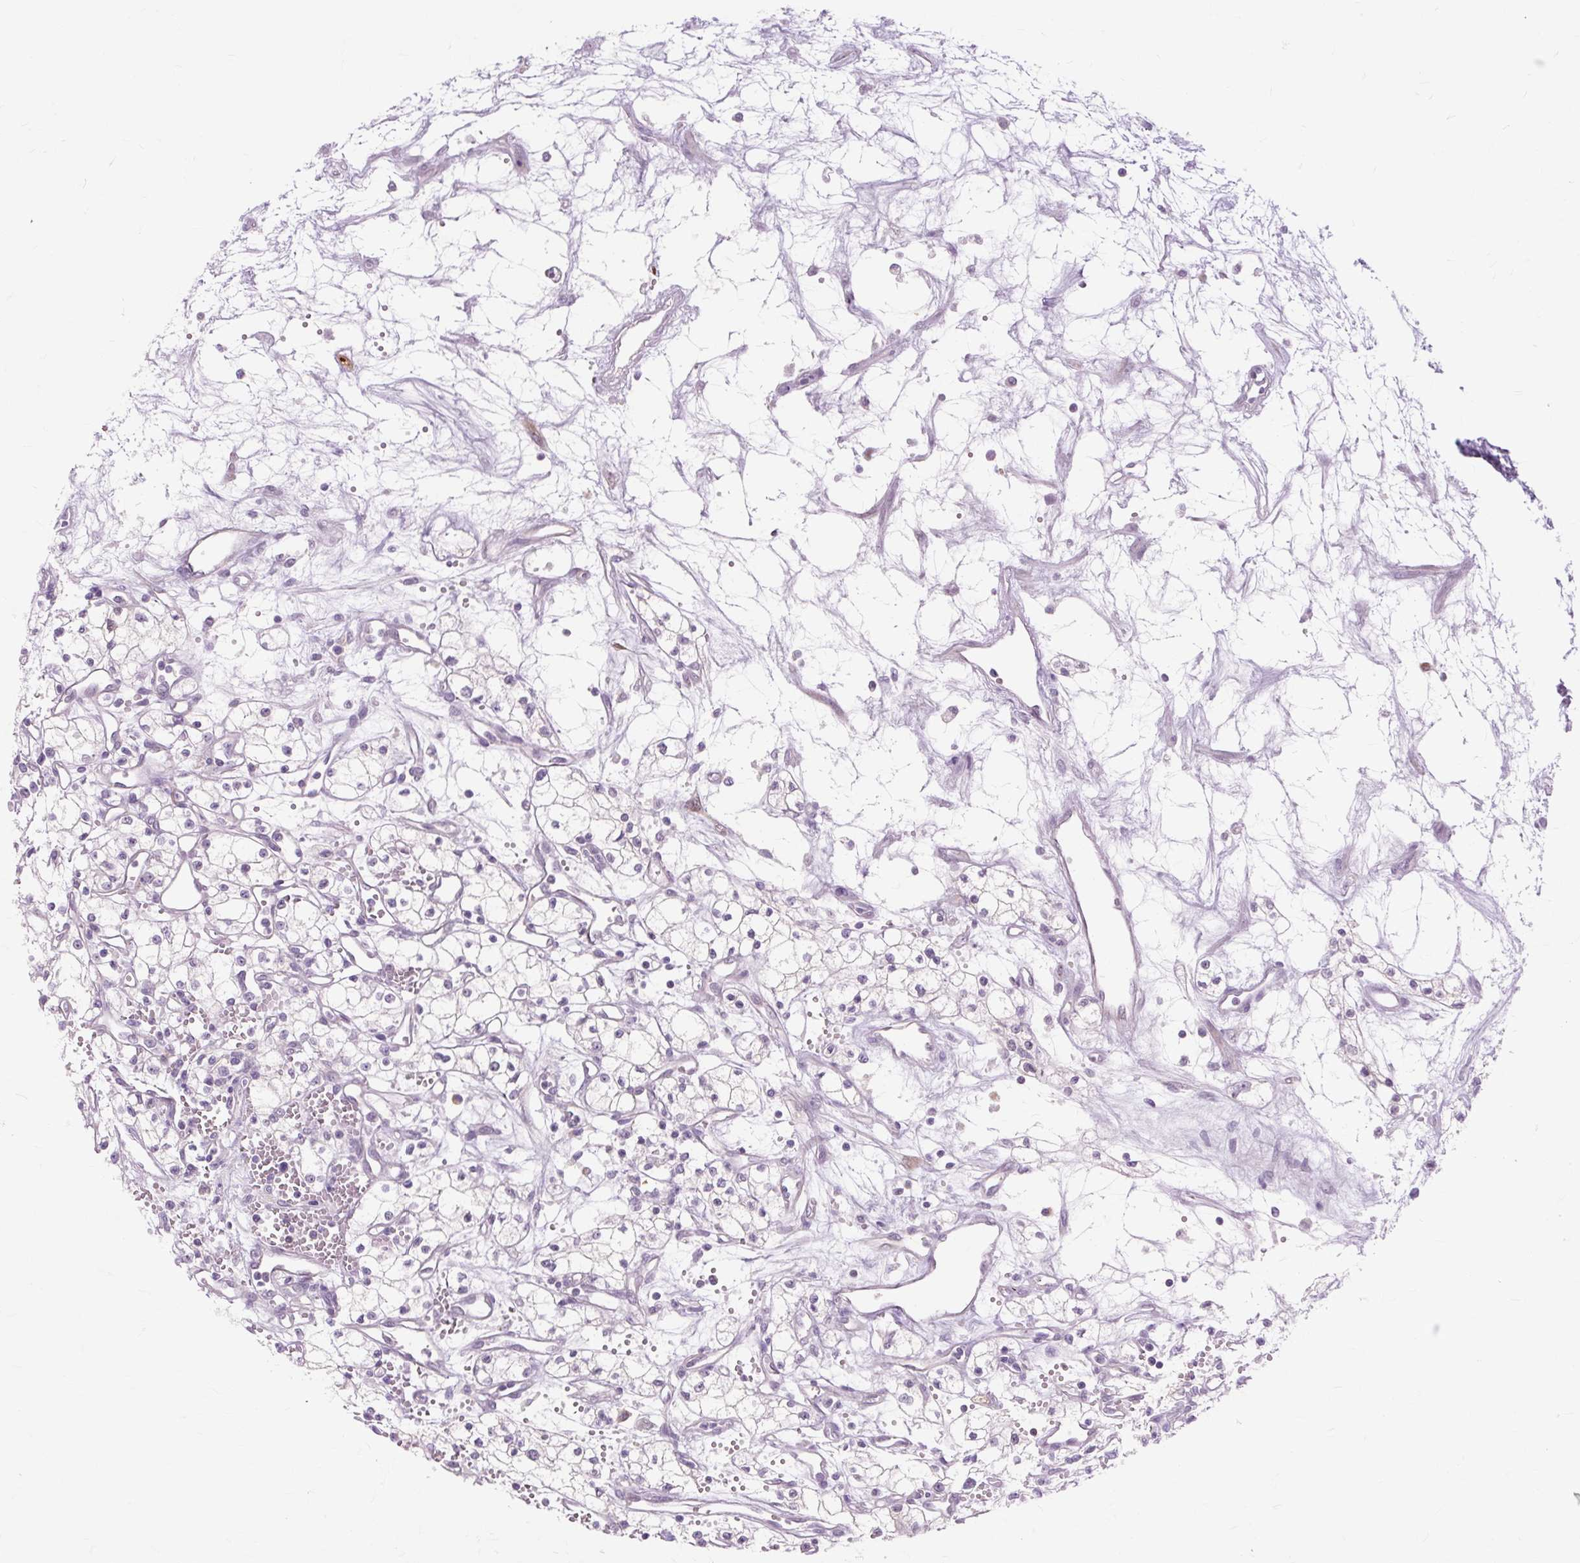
{"staining": {"intensity": "negative", "quantity": "none", "location": "none"}, "tissue": "renal cancer", "cell_type": "Tumor cells", "image_type": "cancer", "snomed": [{"axis": "morphology", "description": "Adenocarcinoma, NOS"}, {"axis": "topography", "description": "Kidney"}], "caption": "An IHC image of renal adenocarcinoma is shown. There is no staining in tumor cells of renal adenocarcinoma. Brightfield microscopy of IHC stained with DAB (brown) and hematoxylin (blue), captured at high magnification.", "gene": "ZNF35", "patient": {"sex": "male", "age": 59}}